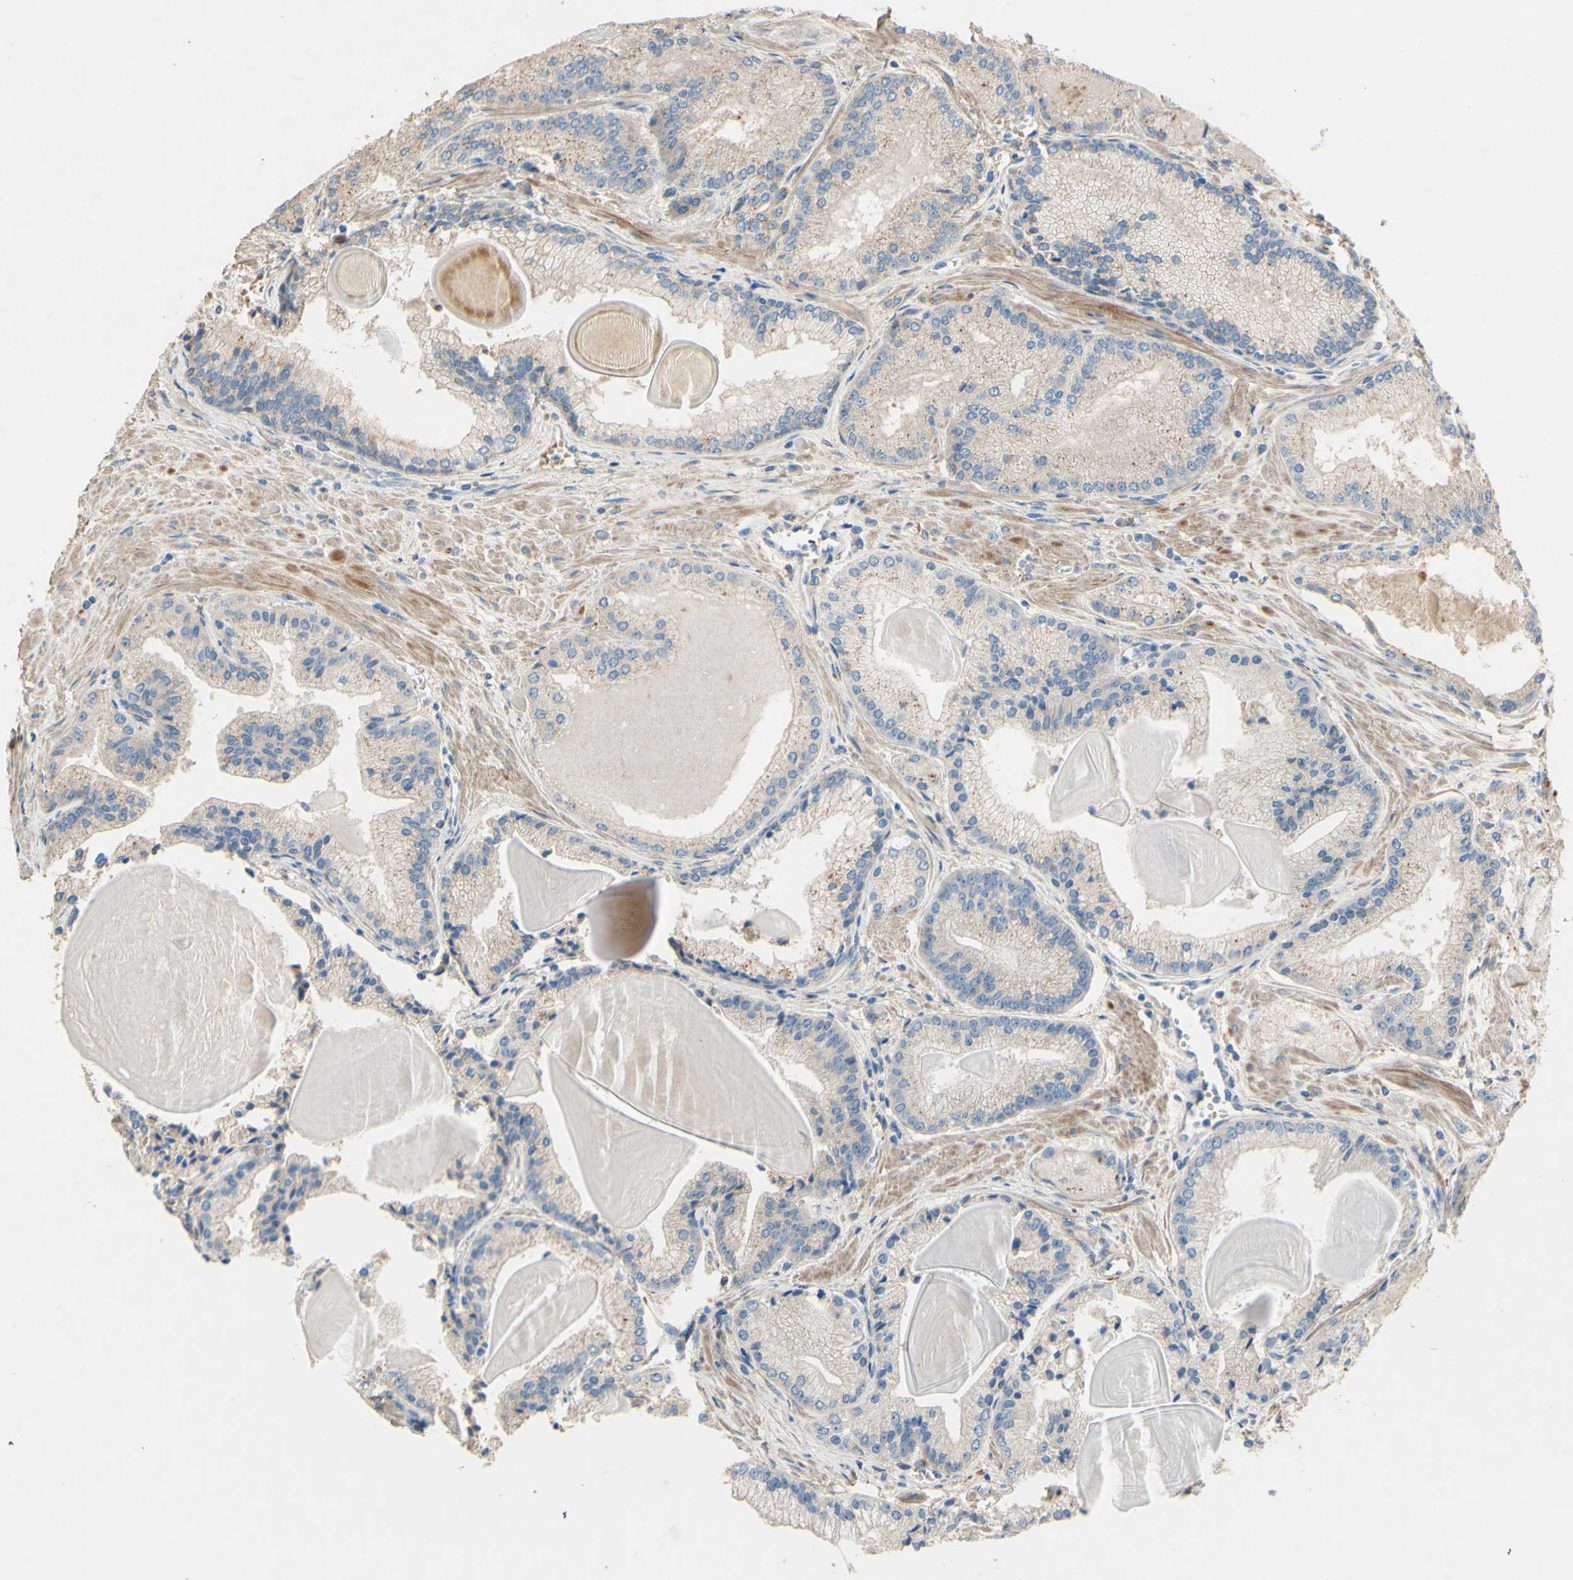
{"staining": {"intensity": "weak", "quantity": "<25%", "location": "cytoplasmic/membranous"}, "tissue": "prostate cancer", "cell_type": "Tumor cells", "image_type": "cancer", "snomed": [{"axis": "morphology", "description": "Adenocarcinoma, Low grade"}, {"axis": "topography", "description": "Prostate"}], "caption": "Prostate cancer was stained to show a protein in brown. There is no significant staining in tumor cells. Brightfield microscopy of immunohistochemistry (IHC) stained with DAB (3,3'-diaminobenzidine) (brown) and hematoxylin (blue), captured at high magnification.", "gene": "DKK3", "patient": {"sex": "male", "age": 59}}